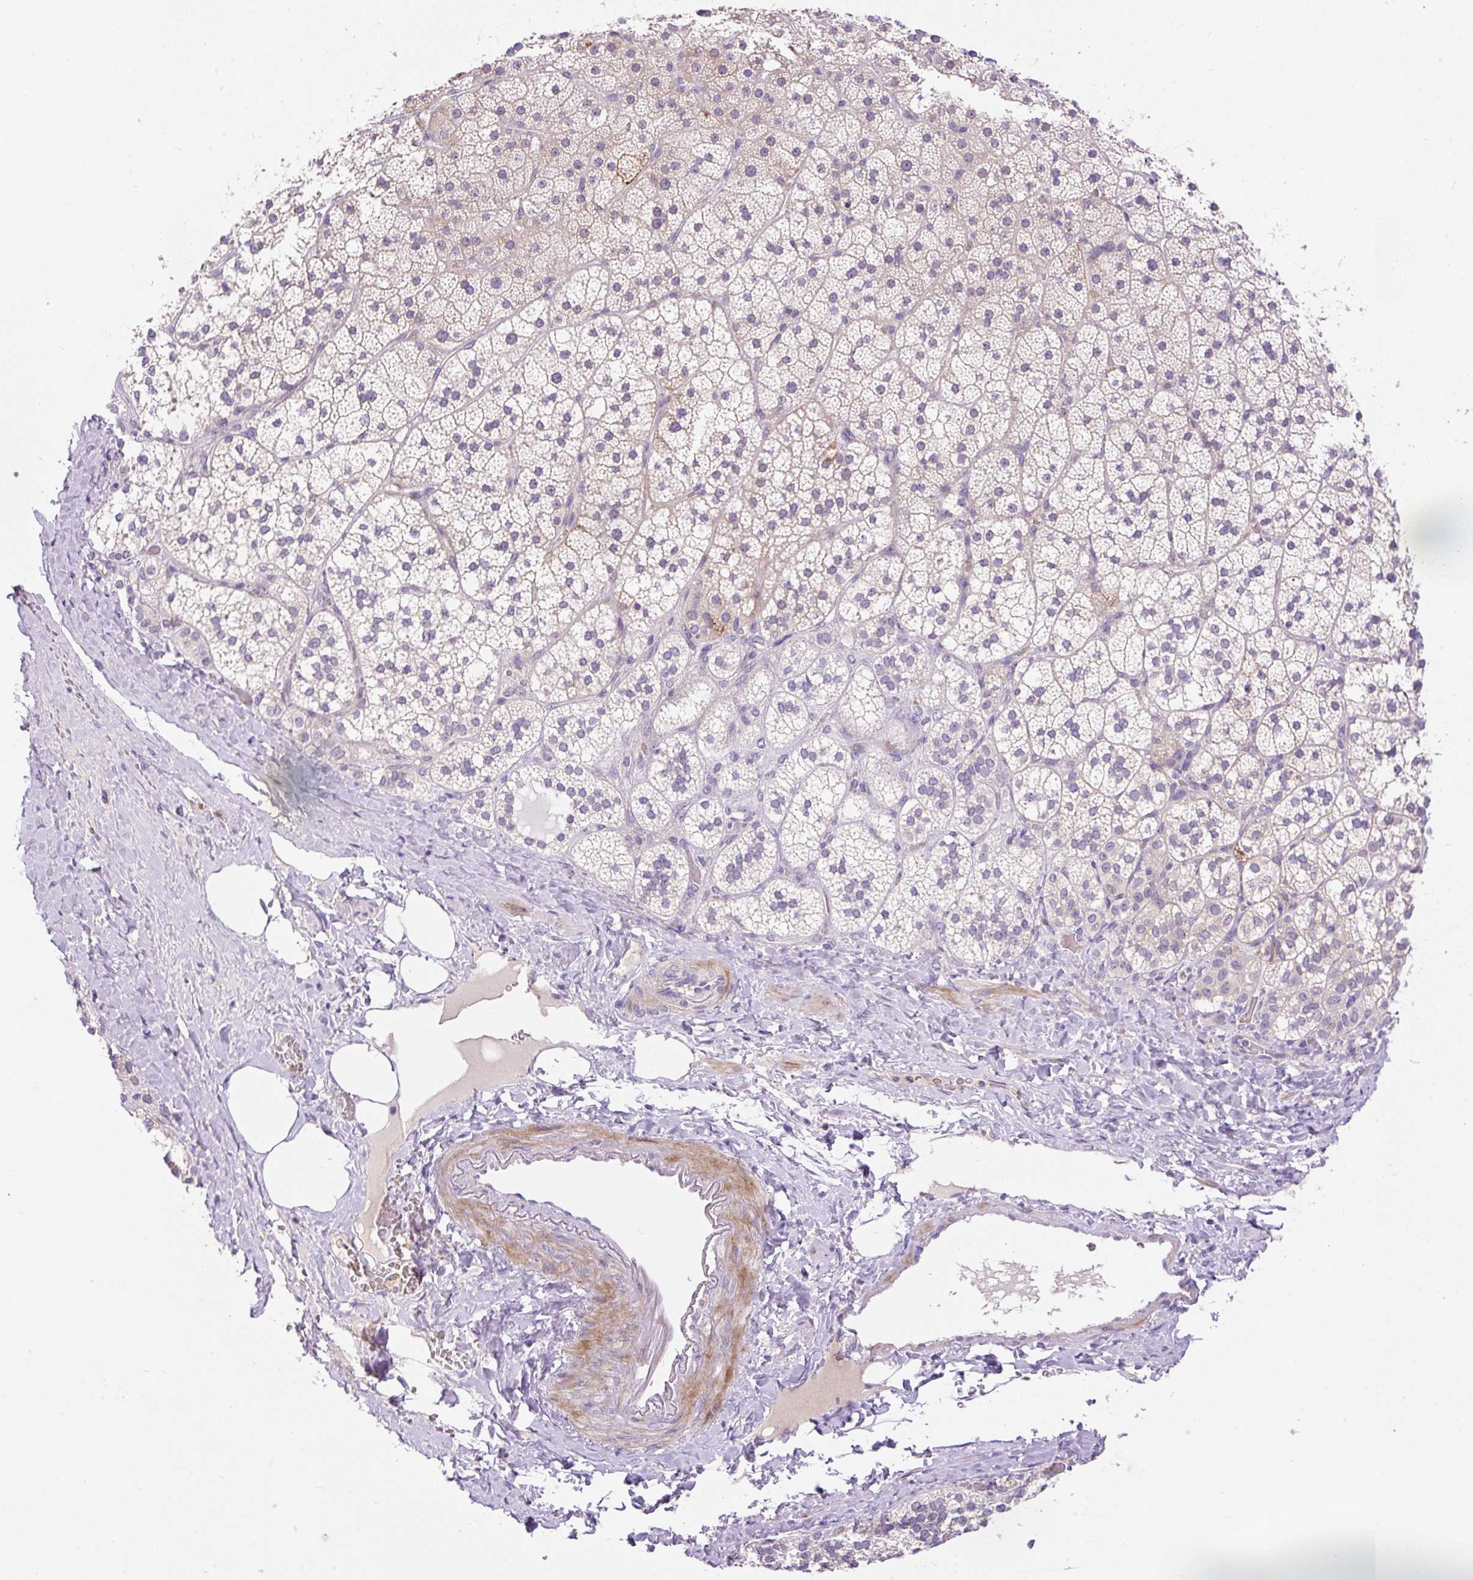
{"staining": {"intensity": "negative", "quantity": "none", "location": "none"}, "tissue": "adrenal gland", "cell_type": "Glandular cells", "image_type": "normal", "snomed": [{"axis": "morphology", "description": "Normal tissue, NOS"}, {"axis": "topography", "description": "Adrenal gland"}], "caption": "IHC of normal human adrenal gland reveals no positivity in glandular cells. (Immunohistochemistry, brightfield microscopy, high magnification).", "gene": "LHFPL5", "patient": {"sex": "male", "age": 53}}